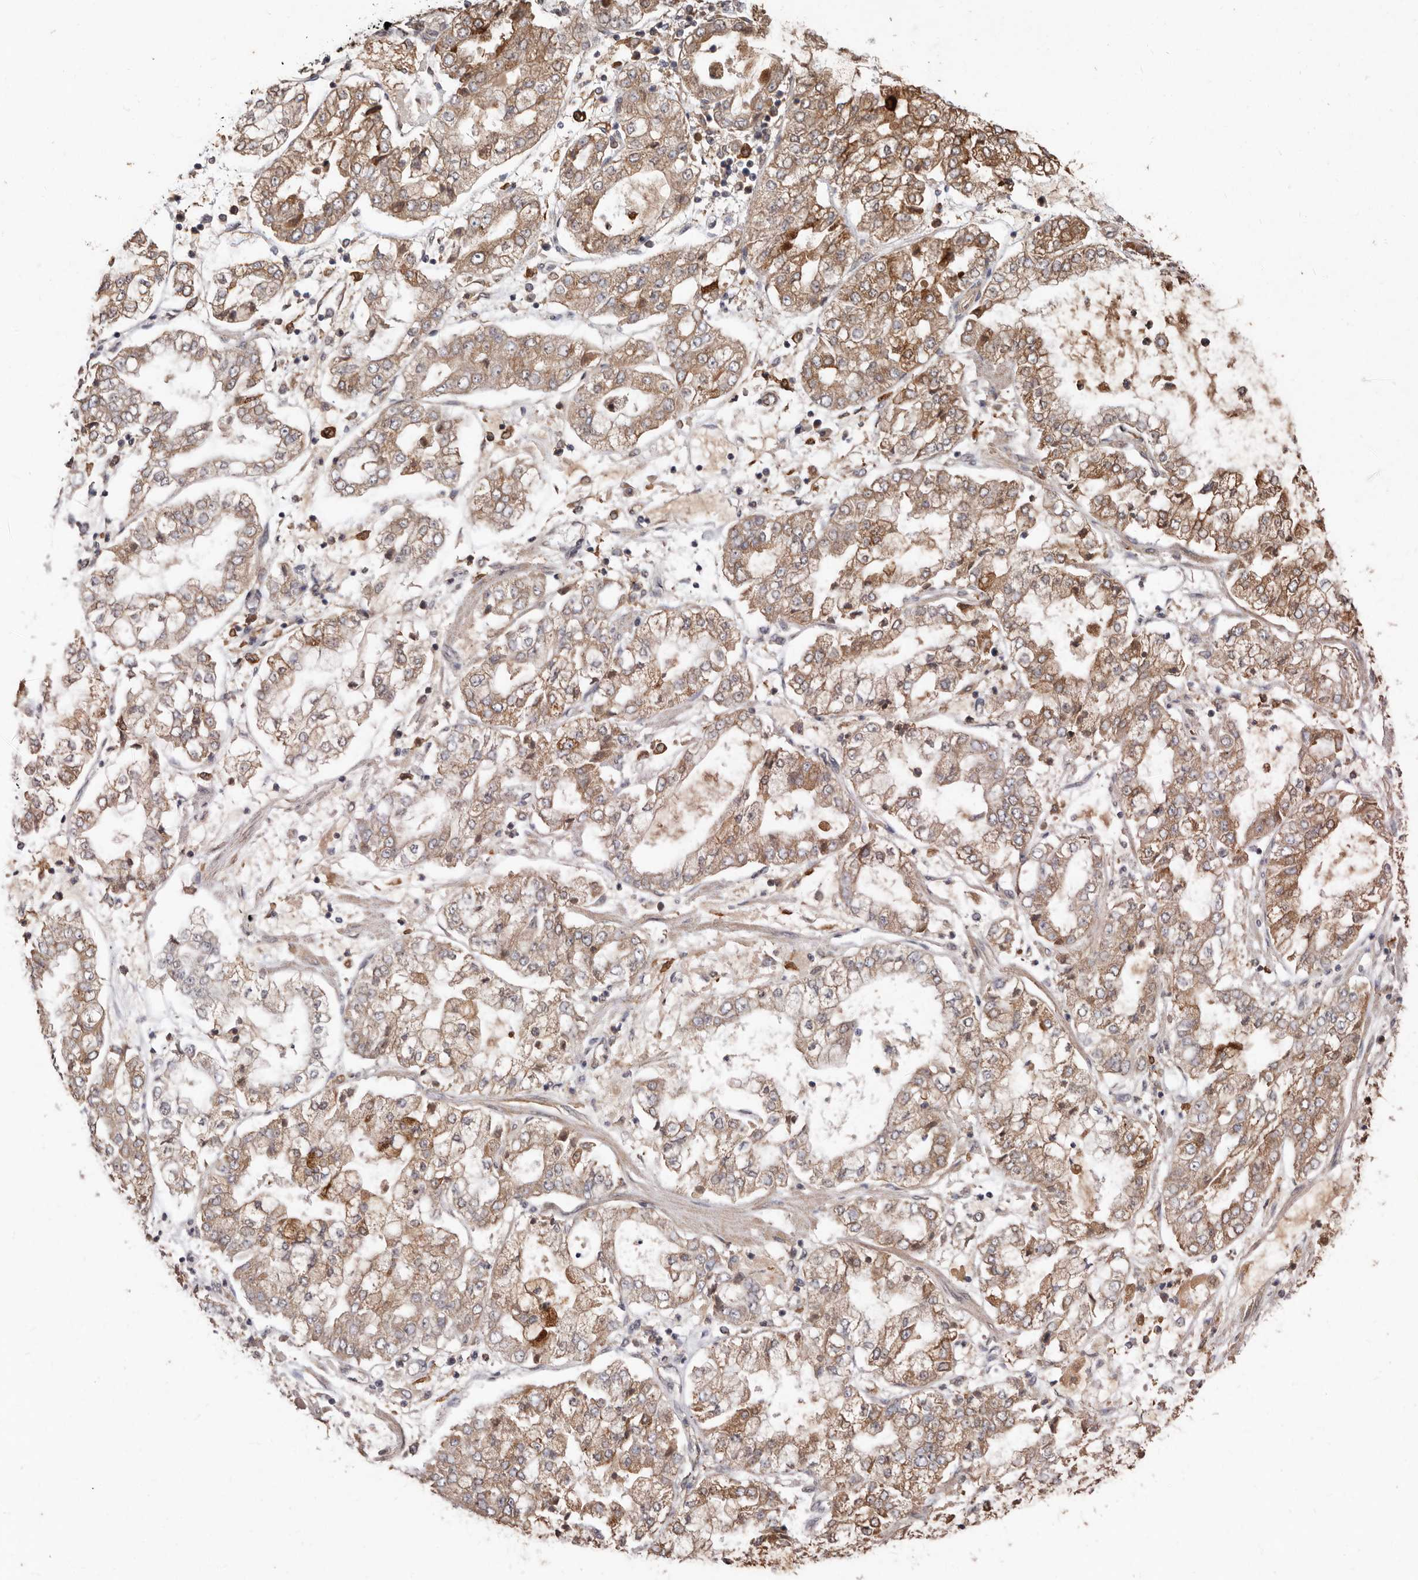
{"staining": {"intensity": "moderate", "quantity": ">75%", "location": "cytoplasmic/membranous"}, "tissue": "stomach cancer", "cell_type": "Tumor cells", "image_type": "cancer", "snomed": [{"axis": "morphology", "description": "Adenocarcinoma, NOS"}, {"axis": "topography", "description": "Stomach"}], "caption": "Immunohistochemical staining of stomach cancer demonstrates medium levels of moderate cytoplasmic/membranous expression in about >75% of tumor cells. The staining was performed using DAB (3,3'-diaminobenzidine) to visualize the protein expression in brown, while the nuclei were stained in blue with hematoxylin (Magnification: 20x).", "gene": "RSPO2", "patient": {"sex": "male", "age": 76}}